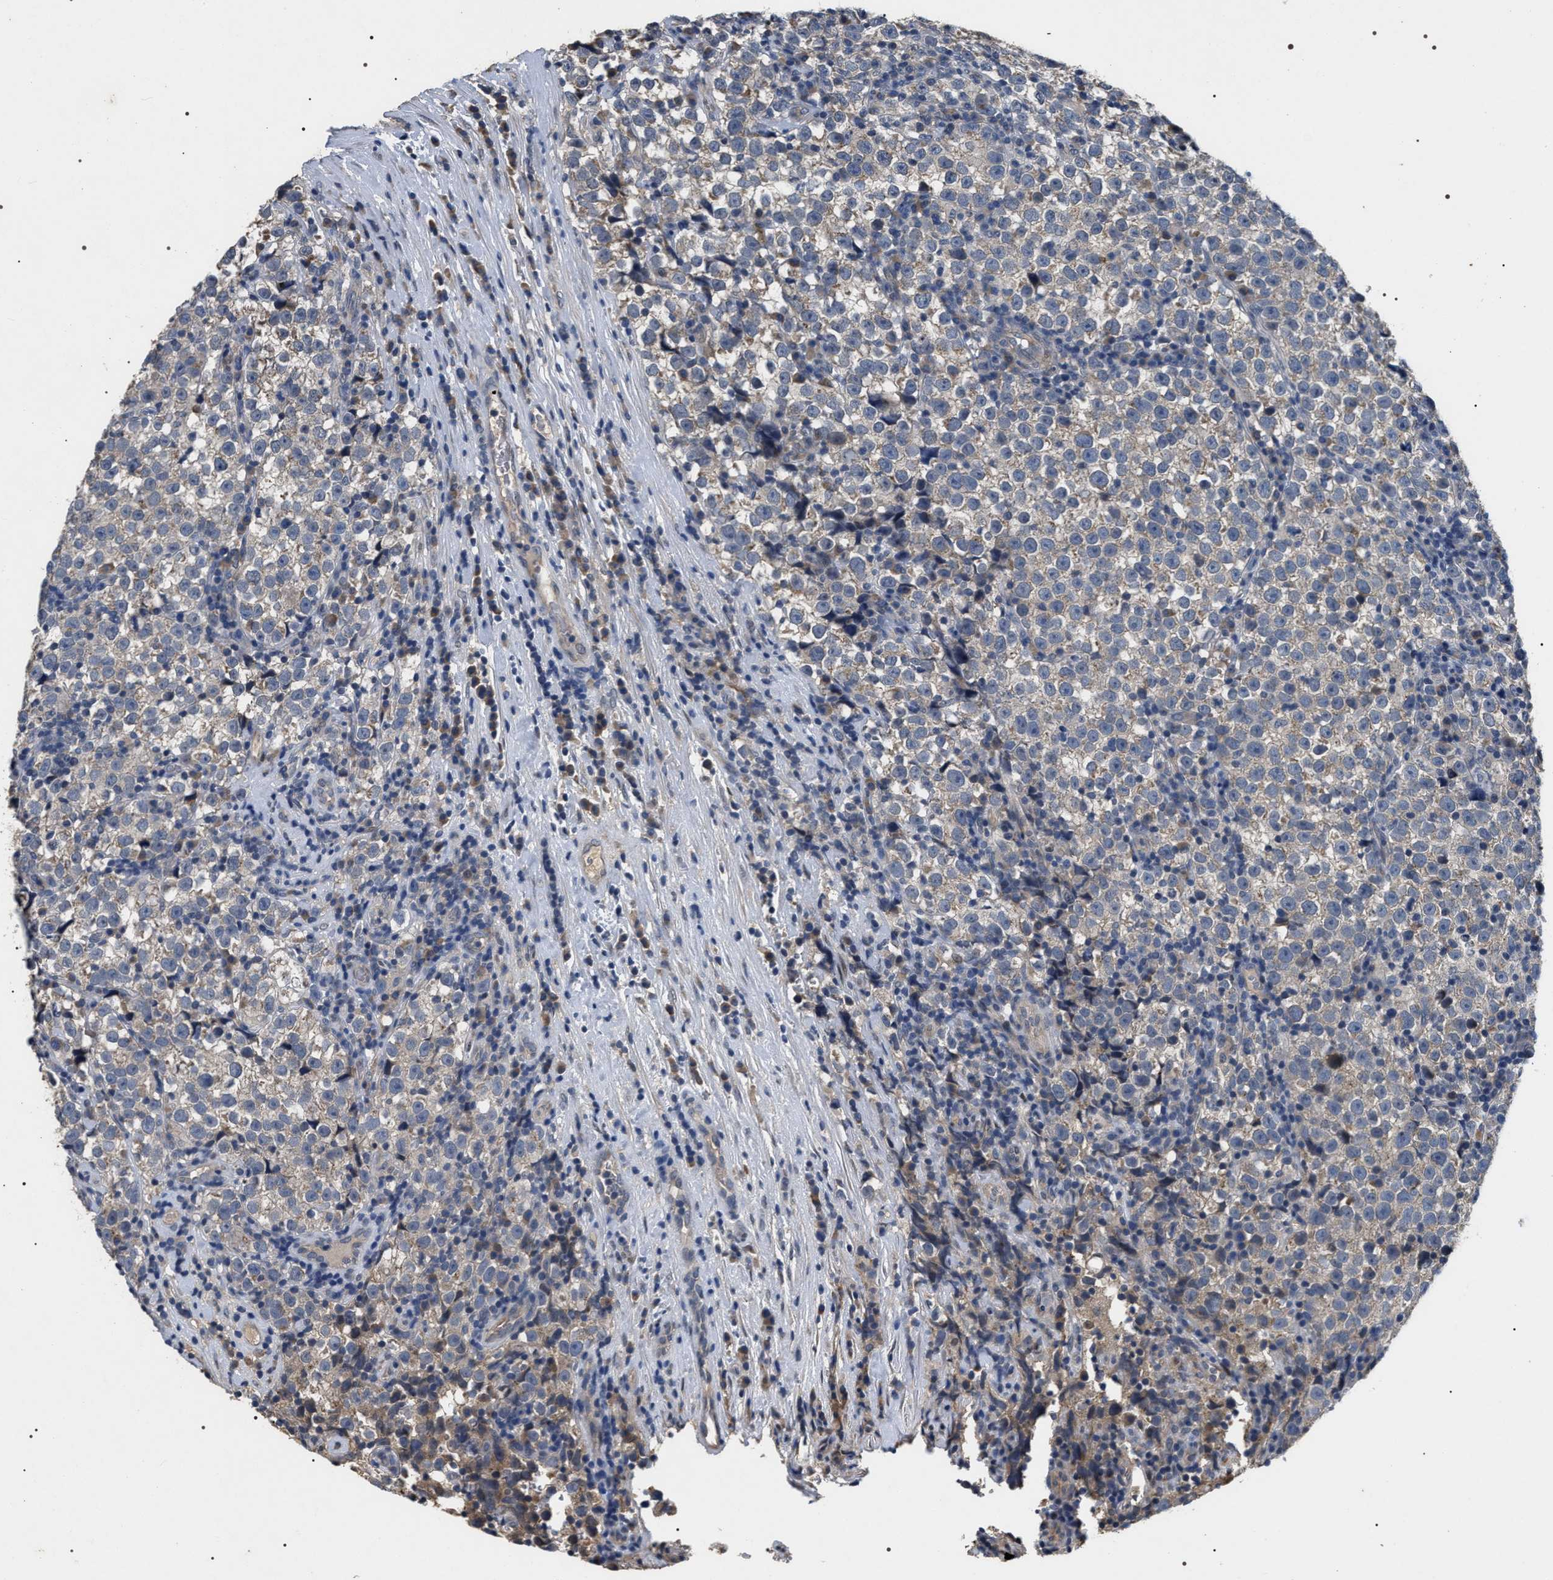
{"staining": {"intensity": "negative", "quantity": "none", "location": "none"}, "tissue": "testis cancer", "cell_type": "Tumor cells", "image_type": "cancer", "snomed": [{"axis": "morphology", "description": "Normal tissue, NOS"}, {"axis": "morphology", "description": "Seminoma, NOS"}, {"axis": "topography", "description": "Testis"}], "caption": "Micrograph shows no significant protein expression in tumor cells of testis cancer. (DAB IHC visualized using brightfield microscopy, high magnification).", "gene": "IFT81", "patient": {"sex": "male", "age": 43}}